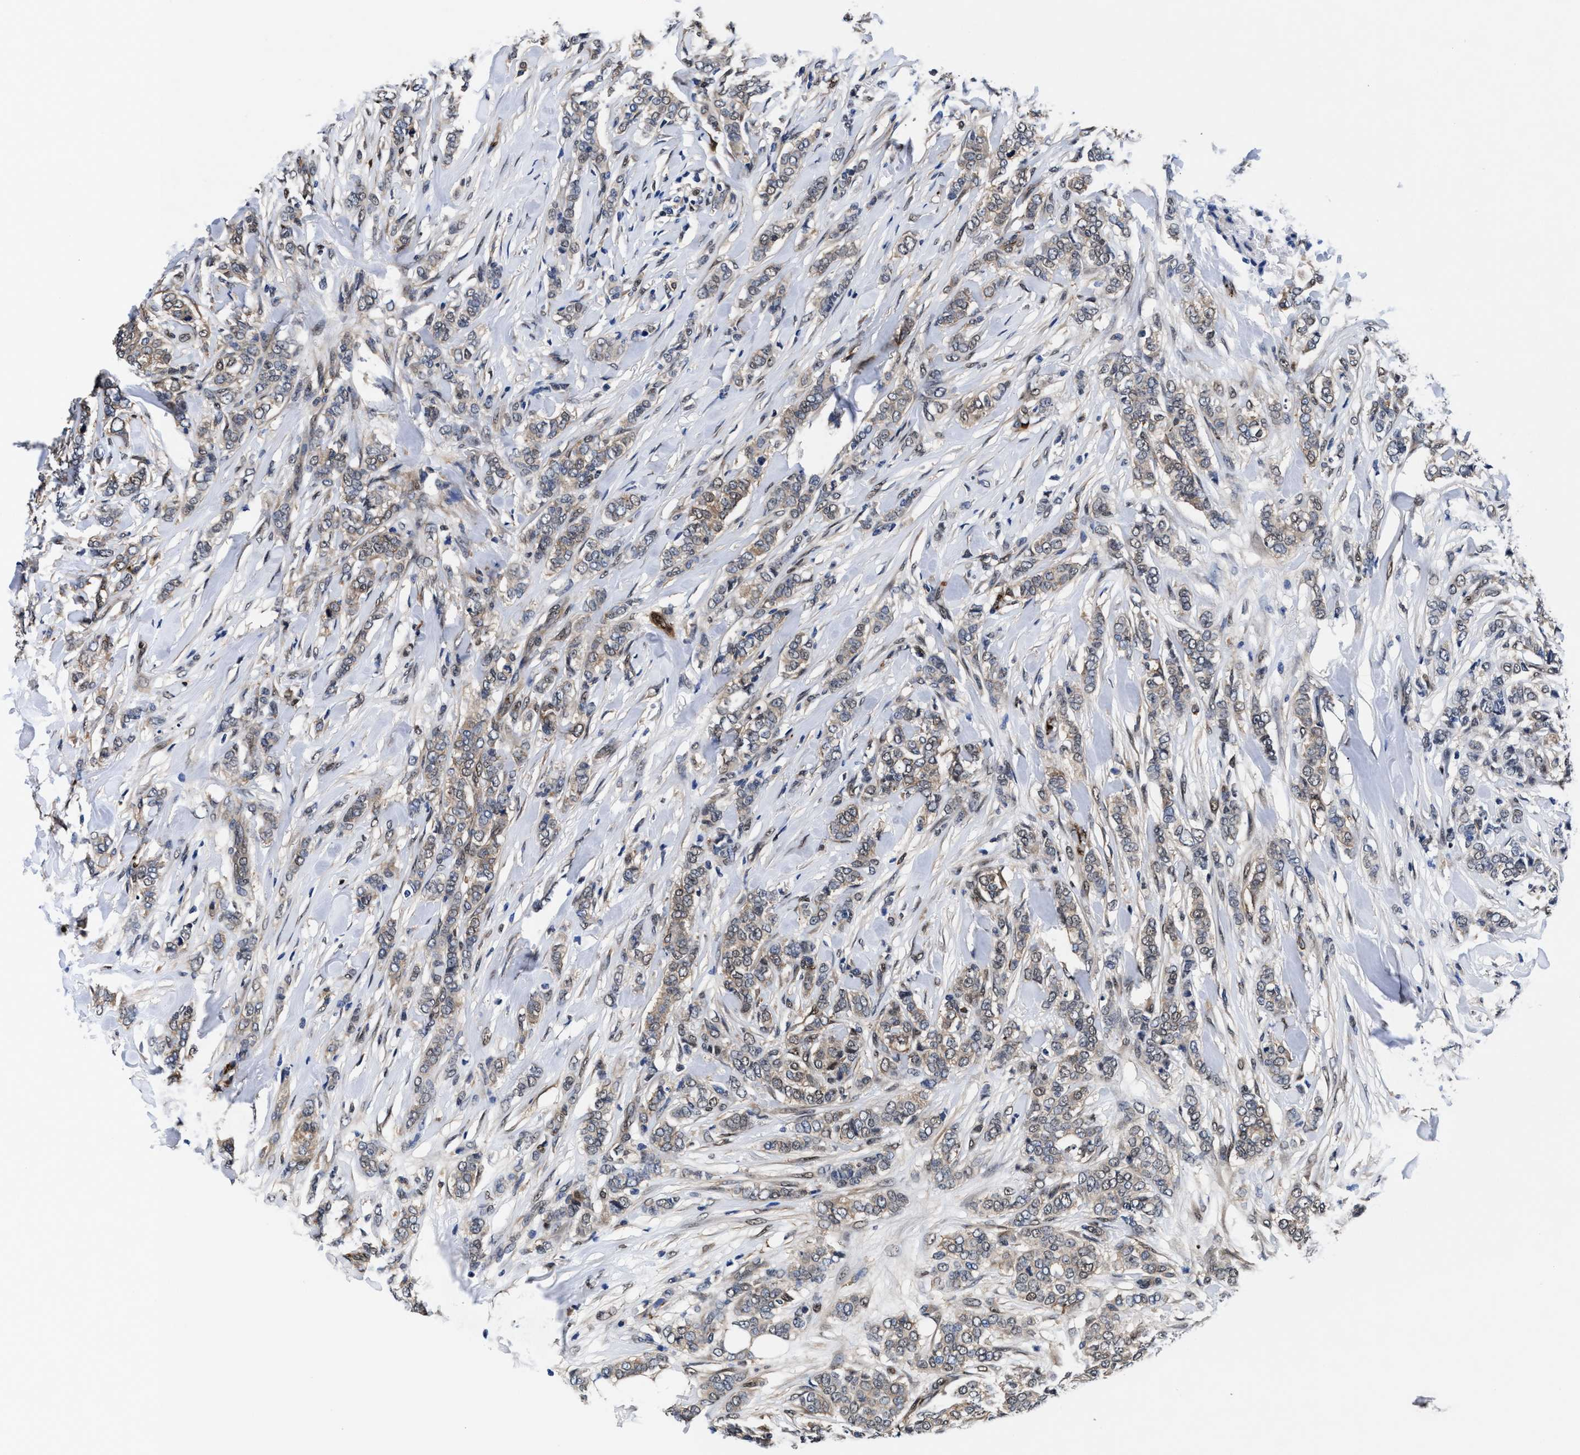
{"staining": {"intensity": "weak", "quantity": "<25%", "location": "cytoplasmic/membranous"}, "tissue": "breast cancer", "cell_type": "Tumor cells", "image_type": "cancer", "snomed": [{"axis": "morphology", "description": "Lobular carcinoma"}, {"axis": "topography", "description": "Skin"}, {"axis": "topography", "description": "Breast"}], "caption": "IHC image of neoplastic tissue: breast lobular carcinoma stained with DAB reveals no significant protein positivity in tumor cells.", "gene": "ACLY", "patient": {"sex": "female", "age": 46}}